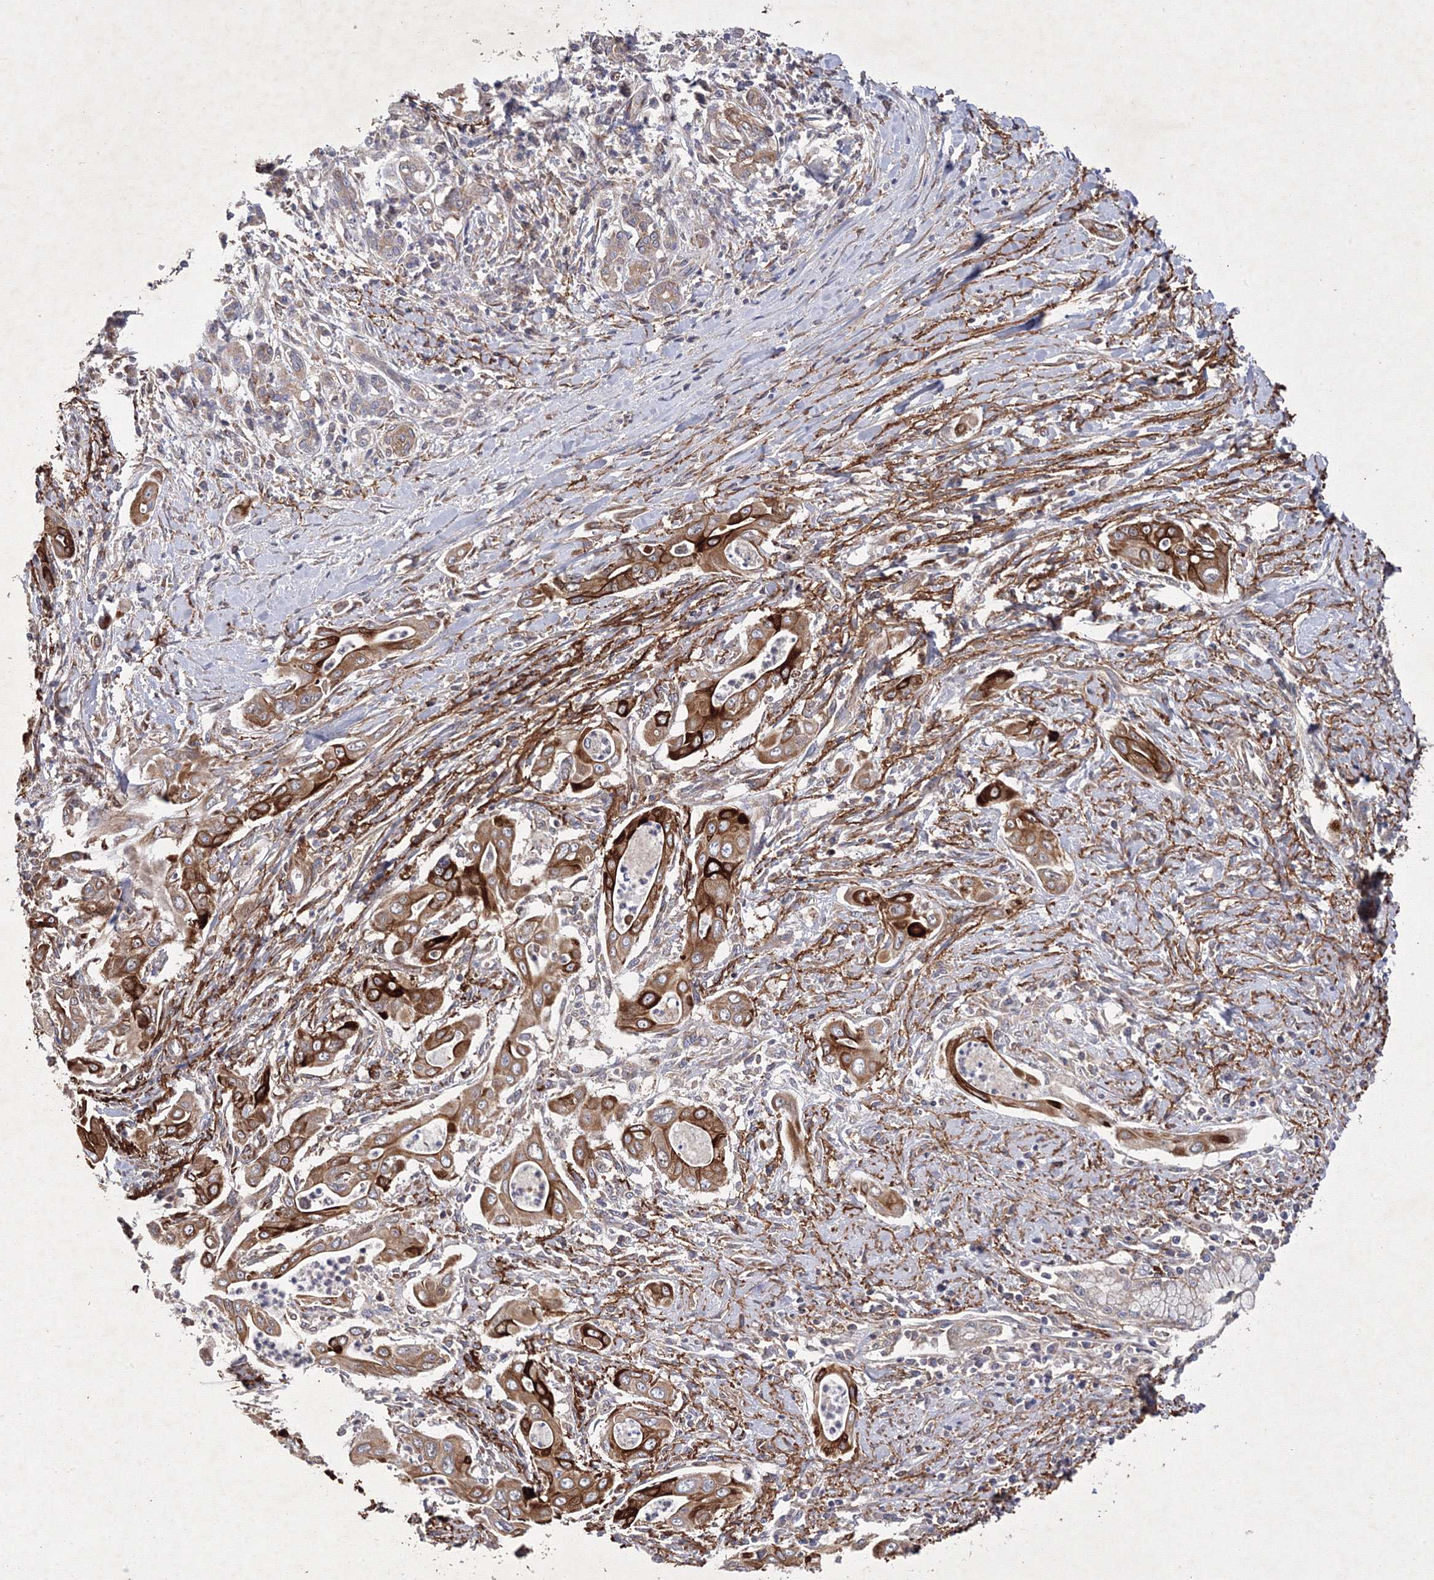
{"staining": {"intensity": "strong", "quantity": "25%-75%", "location": "cytoplasmic/membranous"}, "tissue": "pancreatic cancer", "cell_type": "Tumor cells", "image_type": "cancer", "snomed": [{"axis": "morphology", "description": "Adenocarcinoma, NOS"}, {"axis": "topography", "description": "Pancreas"}], "caption": "A brown stain labels strong cytoplasmic/membranous positivity of a protein in pancreatic adenocarcinoma tumor cells. Using DAB (brown) and hematoxylin (blue) stains, captured at high magnification using brightfield microscopy.", "gene": "SNX18", "patient": {"sex": "male", "age": 58}}